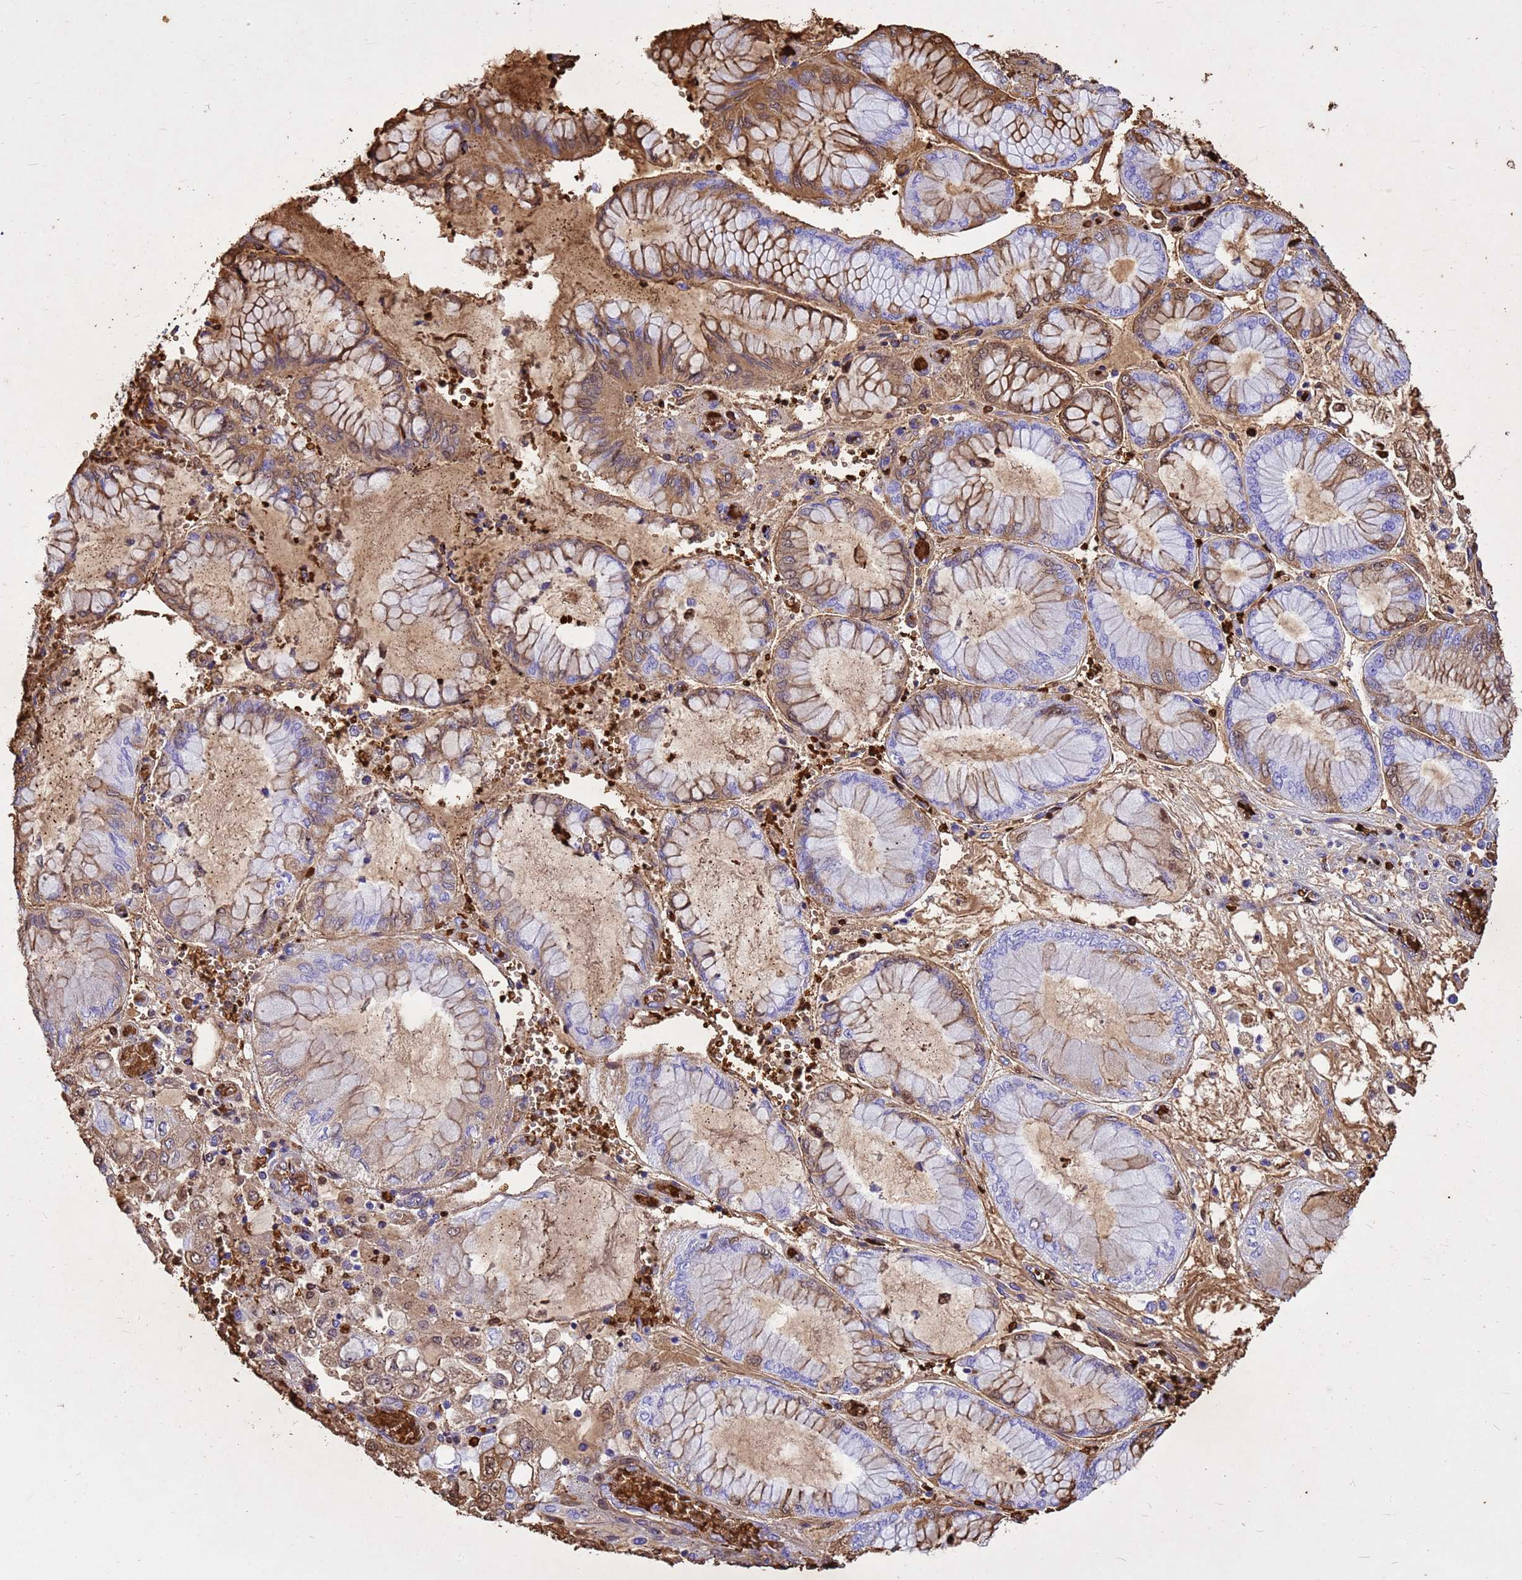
{"staining": {"intensity": "moderate", "quantity": "25%-75%", "location": "cytoplasmic/membranous,nuclear"}, "tissue": "stomach cancer", "cell_type": "Tumor cells", "image_type": "cancer", "snomed": [{"axis": "morphology", "description": "Adenocarcinoma, NOS"}, {"axis": "topography", "description": "Stomach"}], "caption": "The histopathology image displays staining of stomach cancer (adenocarcinoma), revealing moderate cytoplasmic/membranous and nuclear protein expression (brown color) within tumor cells. (Brightfield microscopy of DAB IHC at high magnification).", "gene": "HBA2", "patient": {"sex": "male", "age": 76}}